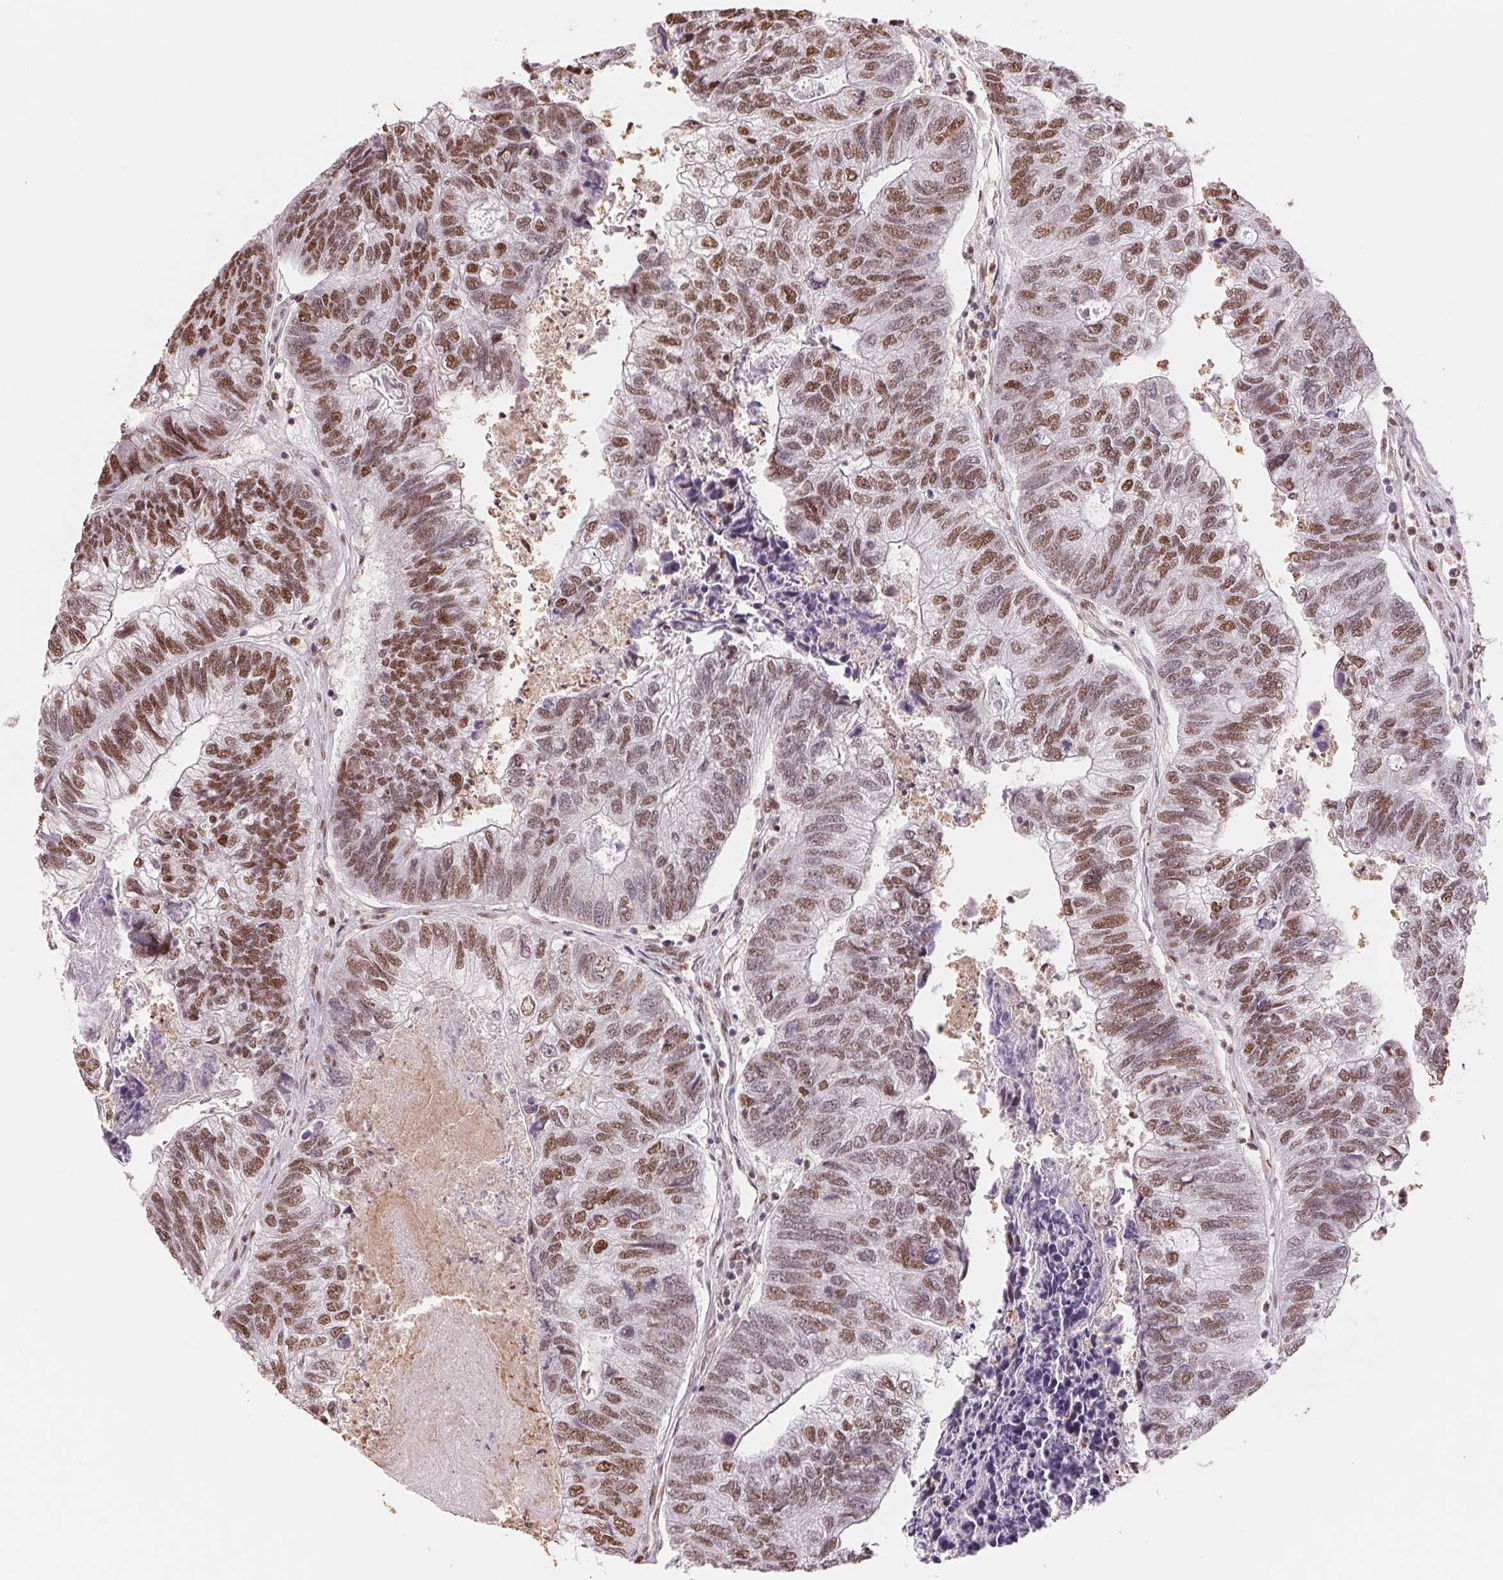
{"staining": {"intensity": "moderate", "quantity": ">75%", "location": "nuclear"}, "tissue": "colorectal cancer", "cell_type": "Tumor cells", "image_type": "cancer", "snomed": [{"axis": "morphology", "description": "Adenocarcinoma, NOS"}, {"axis": "topography", "description": "Colon"}], "caption": "Moderate nuclear positivity is appreciated in about >75% of tumor cells in adenocarcinoma (colorectal).", "gene": "SREK1", "patient": {"sex": "female", "age": 67}}